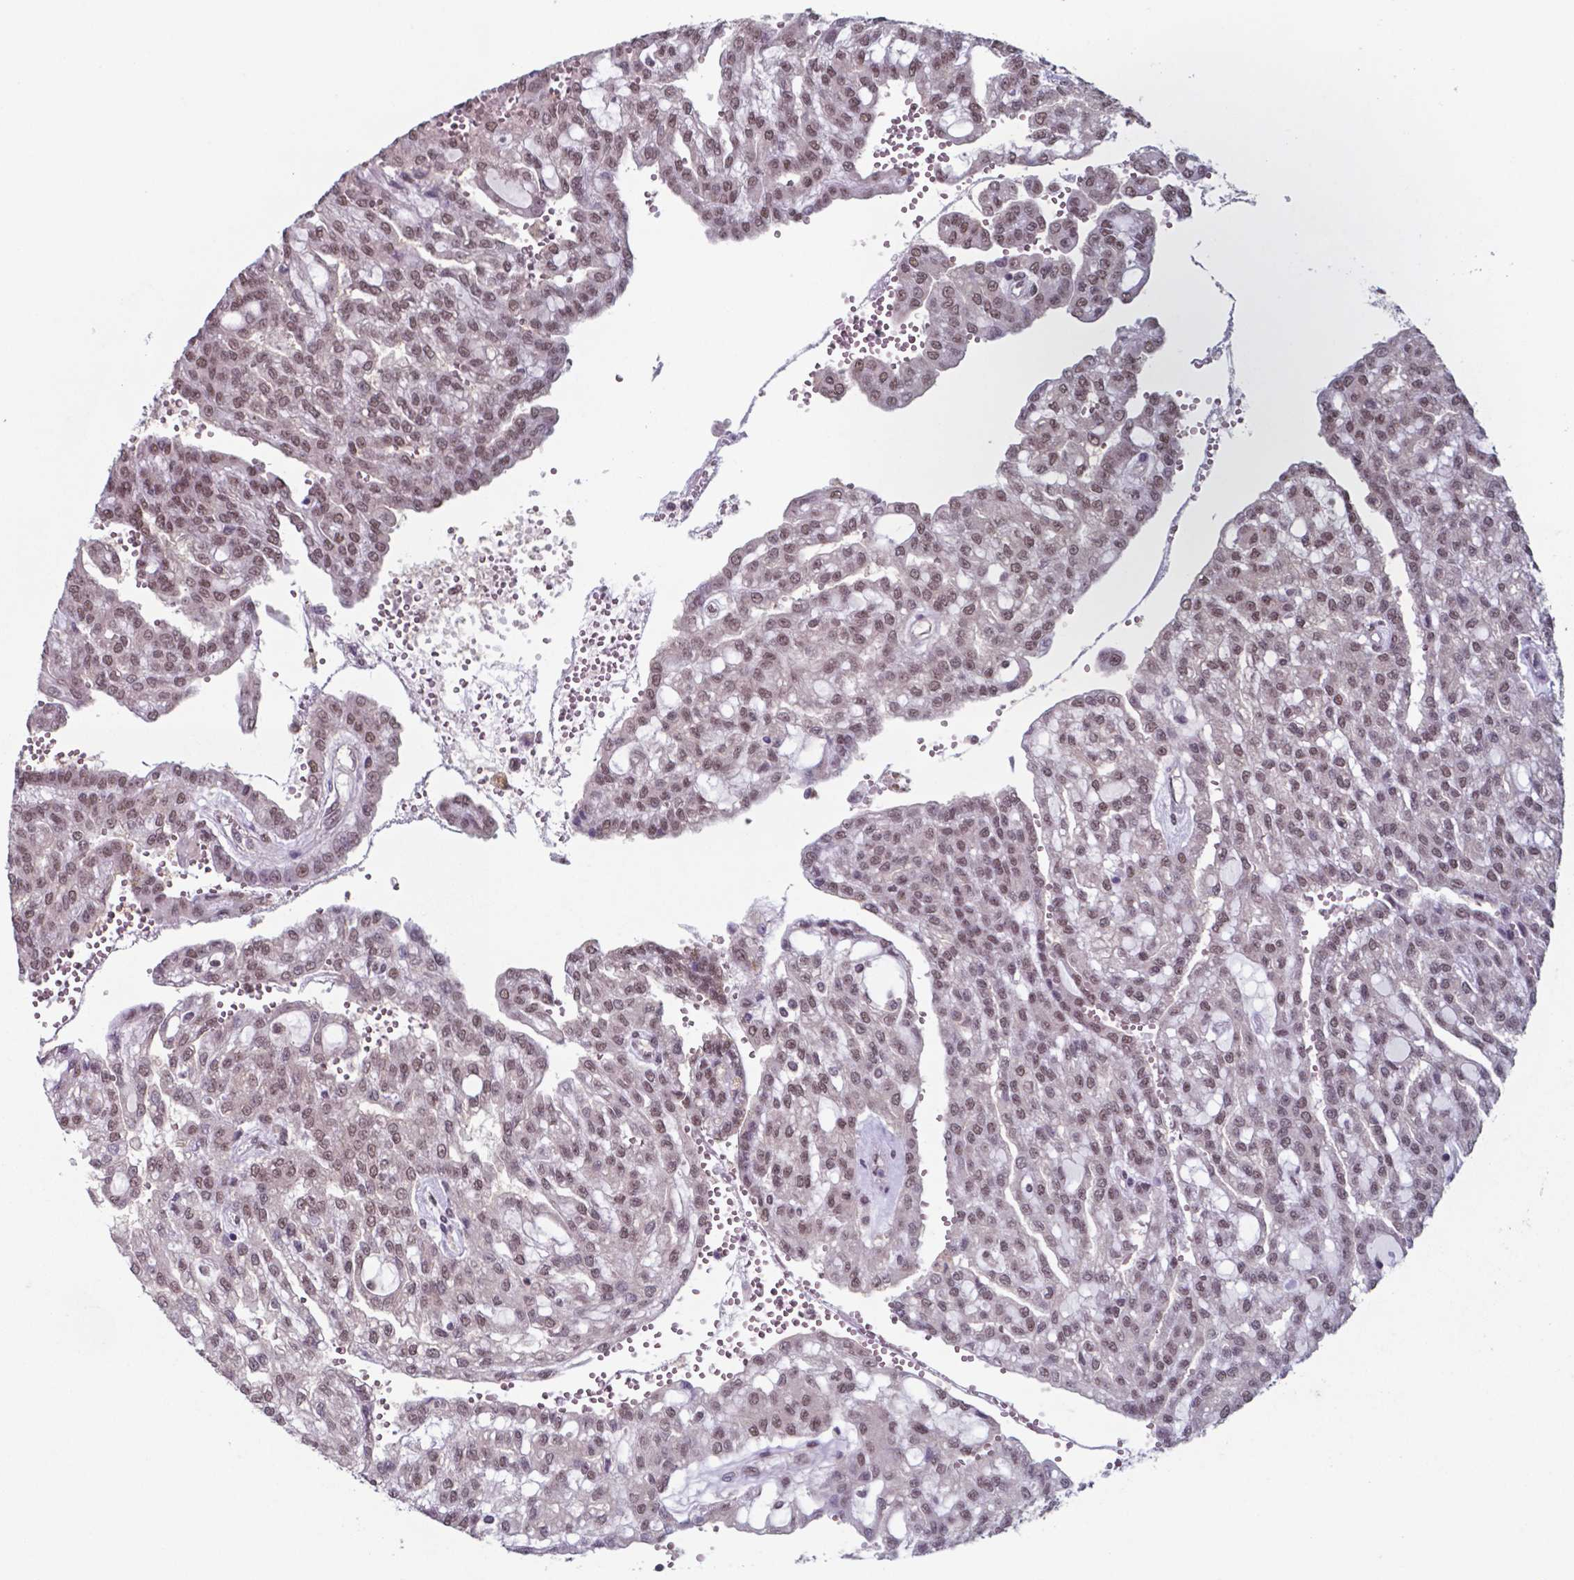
{"staining": {"intensity": "moderate", "quantity": ">75%", "location": "nuclear"}, "tissue": "renal cancer", "cell_type": "Tumor cells", "image_type": "cancer", "snomed": [{"axis": "morphology", "description": "Adenocarcinoma, NOS"}, {"axis": "topography", "description": "Kidney"}], "caption": "Approximately >75% of tumor cells in human adenocarcinoma (renal) reveal moderate nuclear protein positivity as visualized by brown immunohistochemical staining.", "gene": "UBA1", "patient": {"sex": "male", "age": 63}}